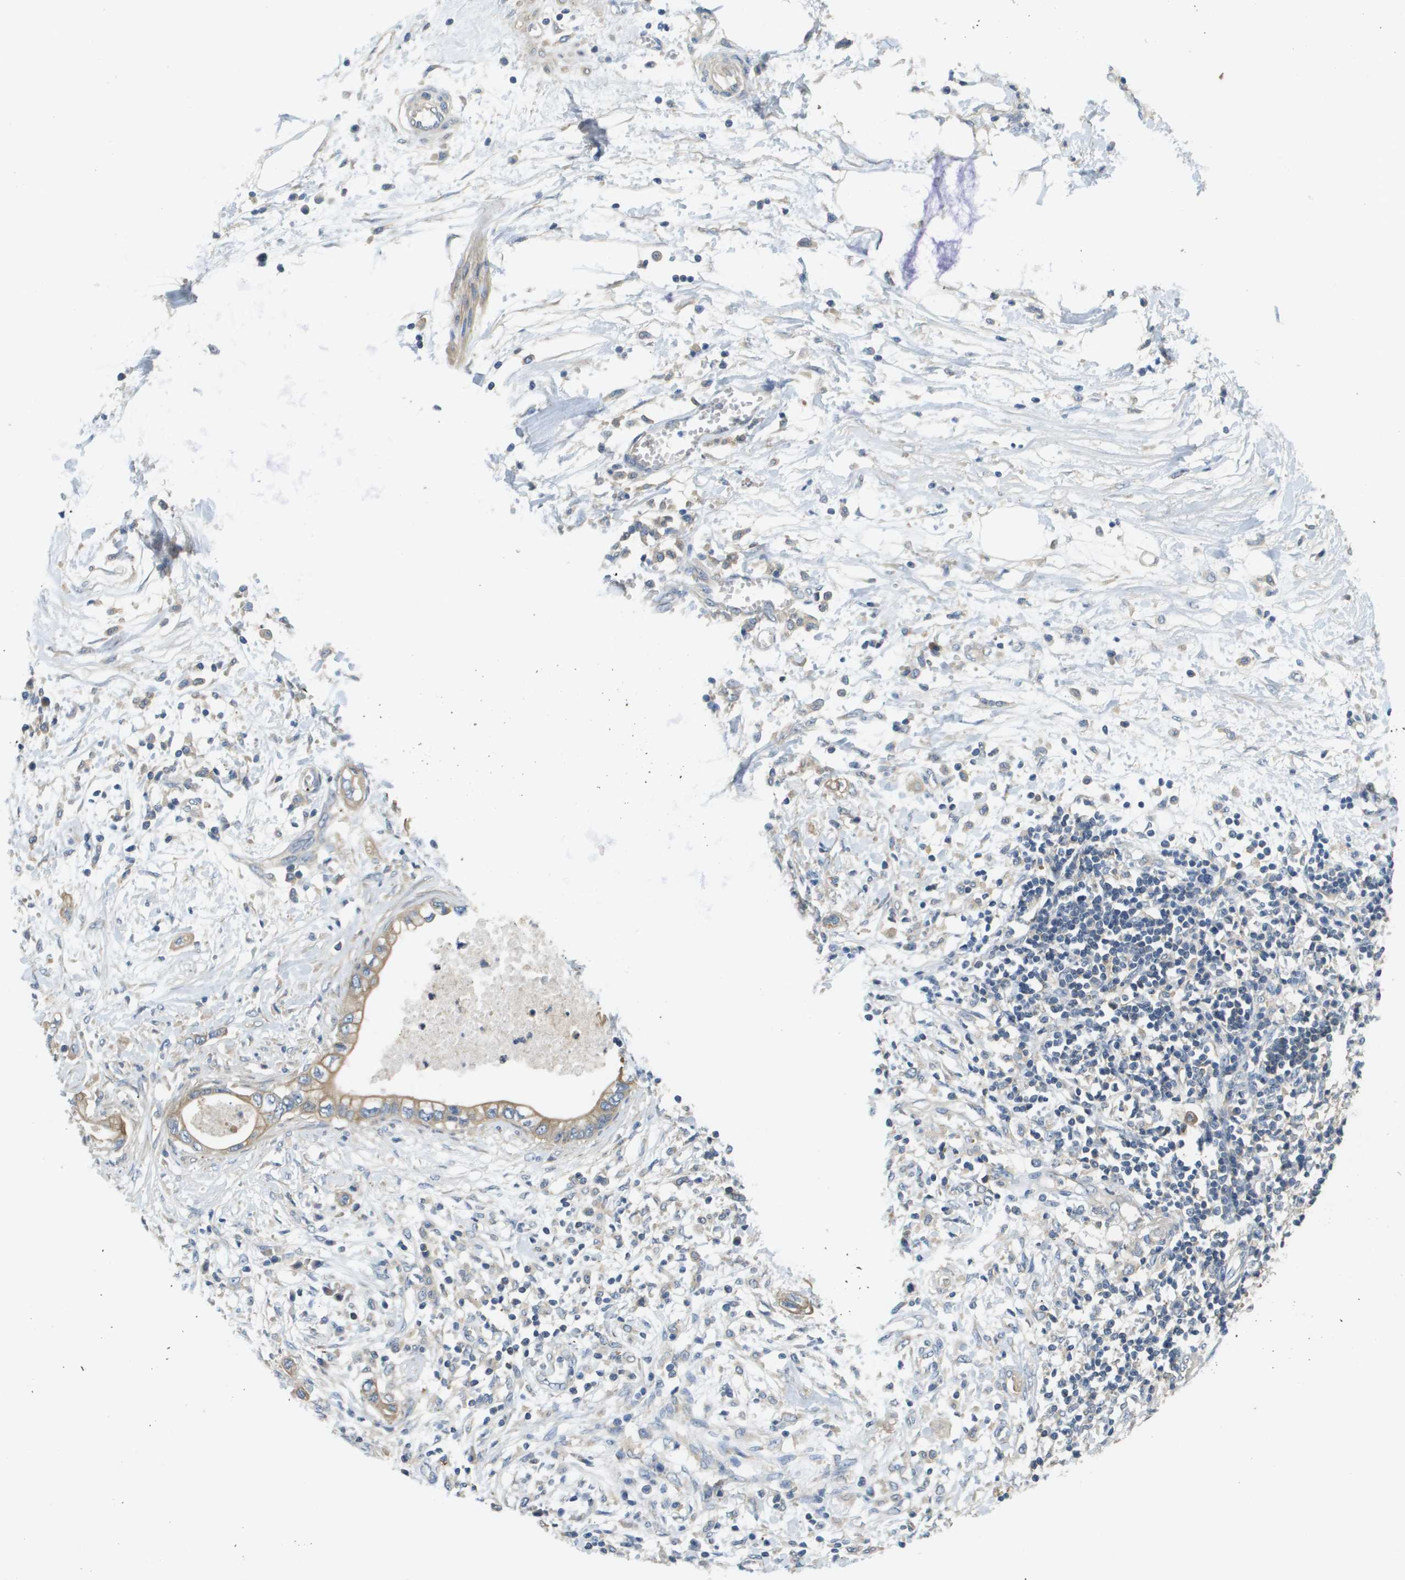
{"staining": {"intensity": "weak", "quantity": ">75%", "location": "cytoplasmic/membranous"}, "tissue": "pancreatic cancer", "cell_type": "Tumor cells", "image_type": "cancer", "snomed": [{"axis": "morphology", "description": "Adenocarcinoma, NOS"}, {"axis": "topography", "description": "Pancreas"}], "caption": "Immunohistochemical staining of pancreatic cancer shows weak cytoplasmic/membranous protein positivity in approximately >75% of tumor cells.", "gene": "KRT23", "patient": {"sex": "male", "age": 56}}